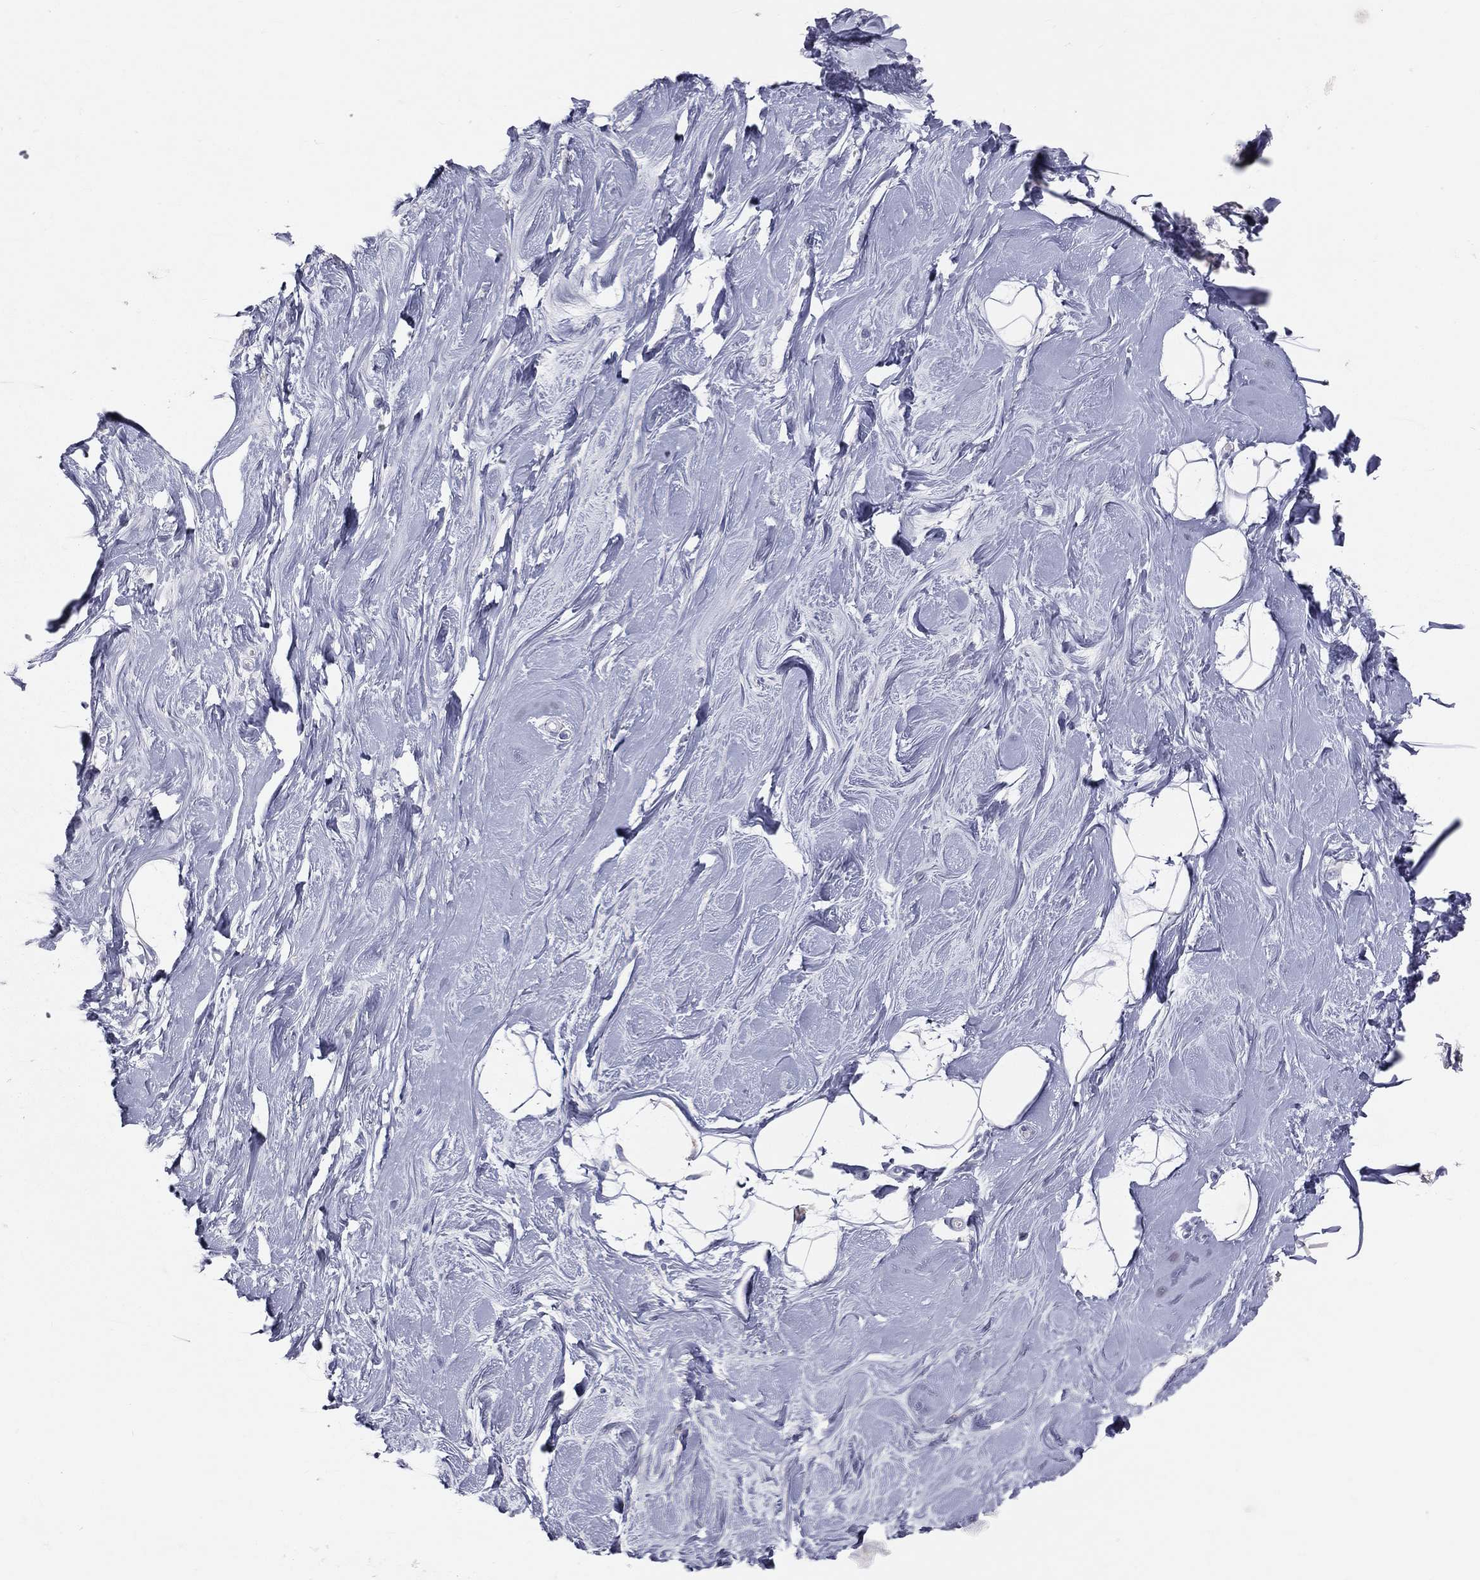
{"staining": {"intensity": "negative", "quantity": "none", "location": "none"}, "tissue": "adipose tissue", "cell_type": "Adipocytes", "image_type": "normal", "snomed": [{"axis": "morphology", "description": "Normal tissue, NOS"}, {"axis": "topography", "description": "Breast"}], "caption": "Histopathology image shows no protein staining in adipocytes of normal adipose tissue.", "gene": "TFPI2", "patient": {"sex": "female", "age": 49}}